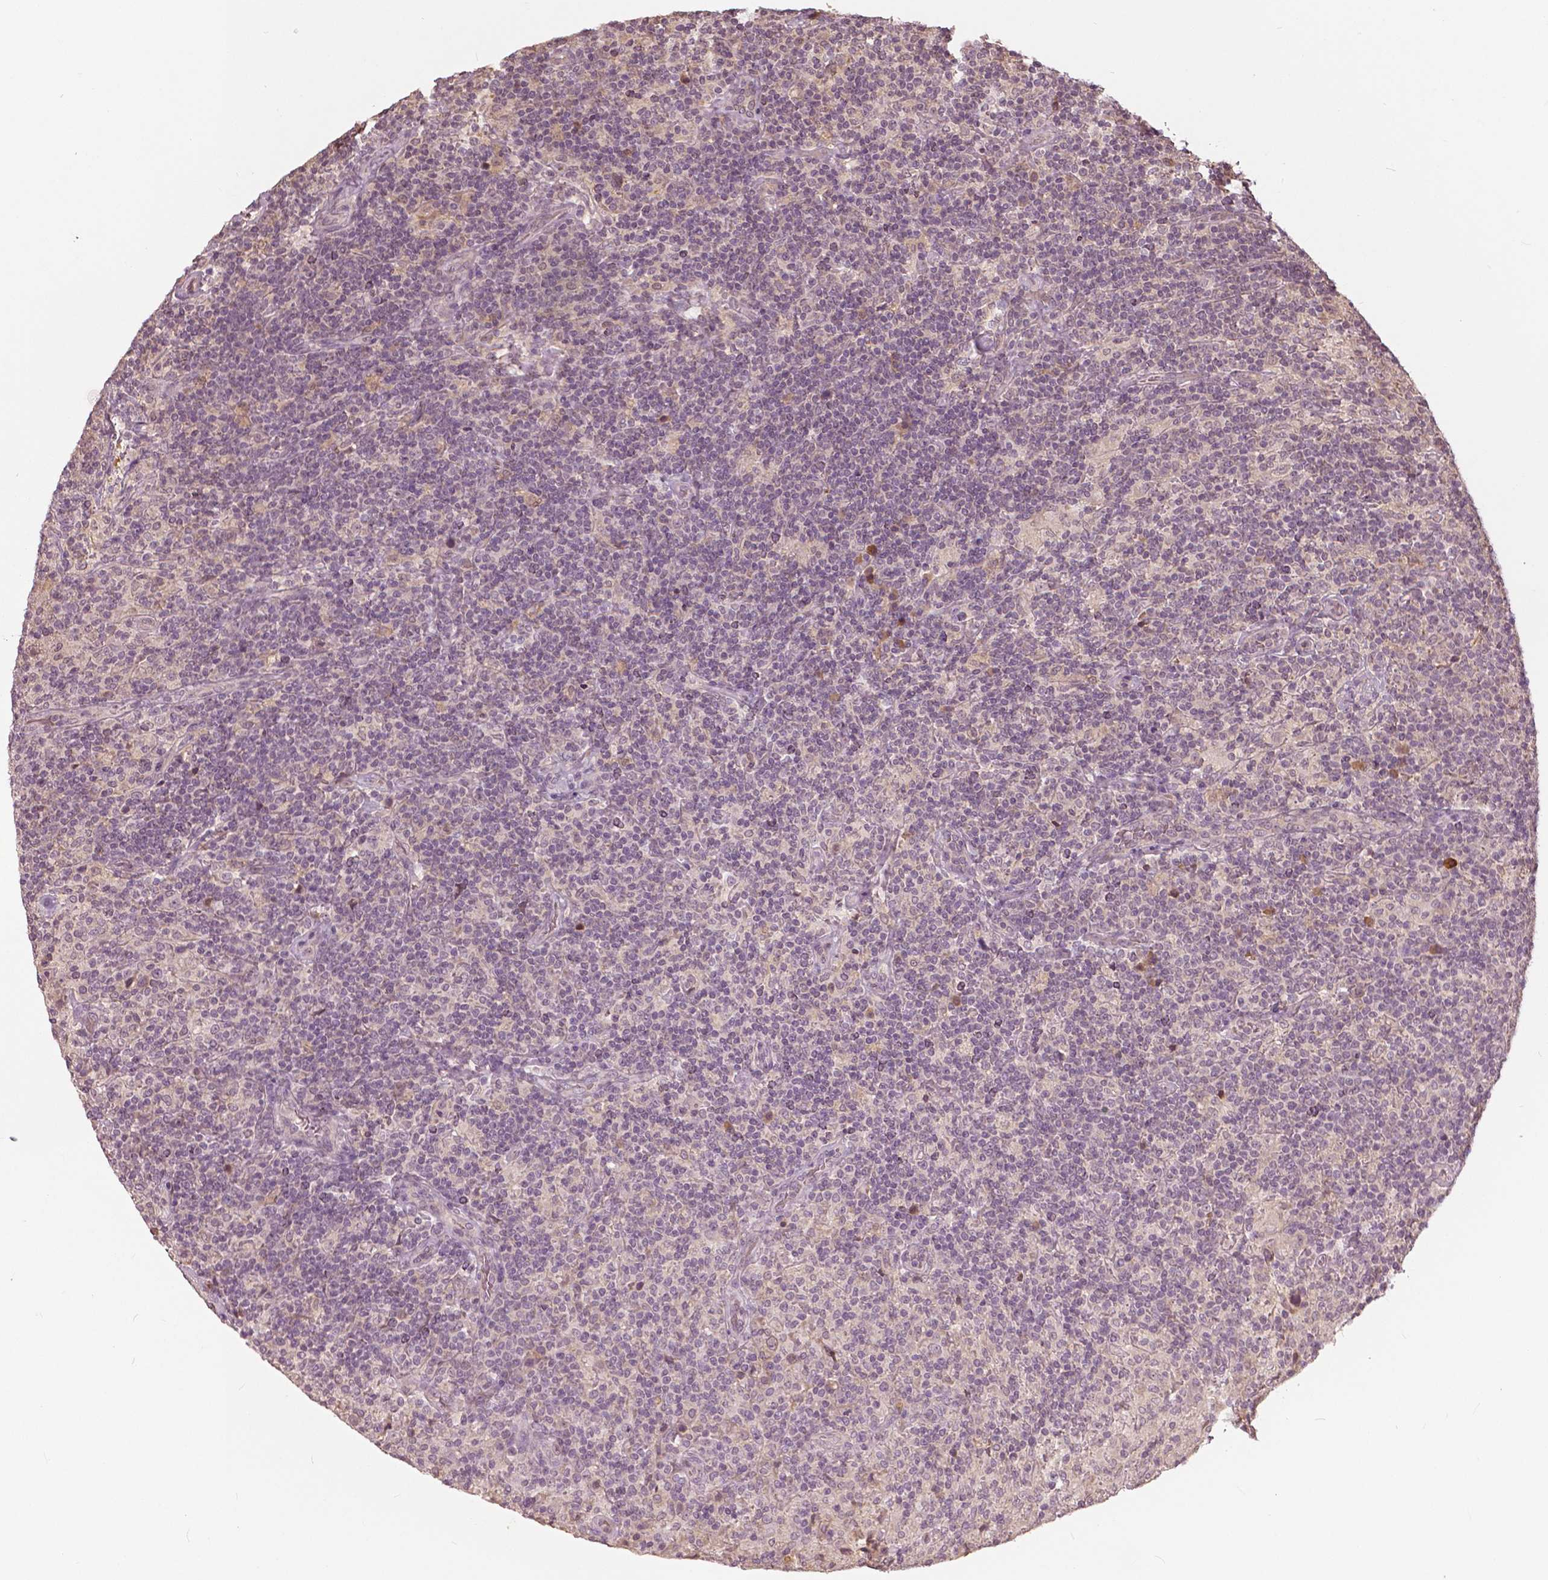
{"staining": {"intensity": "negative", "quantity": "none", "location": "none"}, "tissue": "lymphoma", "cell_type": "Tumor cells", "image_type": "cancer", "snomed": [{"axis": "morphology", "description": "Hodgkin's disease, NOS"}, {"axis": "topography", "description": "Lymph node"}], "caption": "Tumor cells are negative for brown protein staining in lymphoma. (Stains: DAB (3,3'-diaminobenzidine) IHC with hematoxylin counter stain, Microscopy: brightfield microscopy at high magnification).", "gene": "ANGPTL4", "patient": {"sex": "male", "age": 70}}